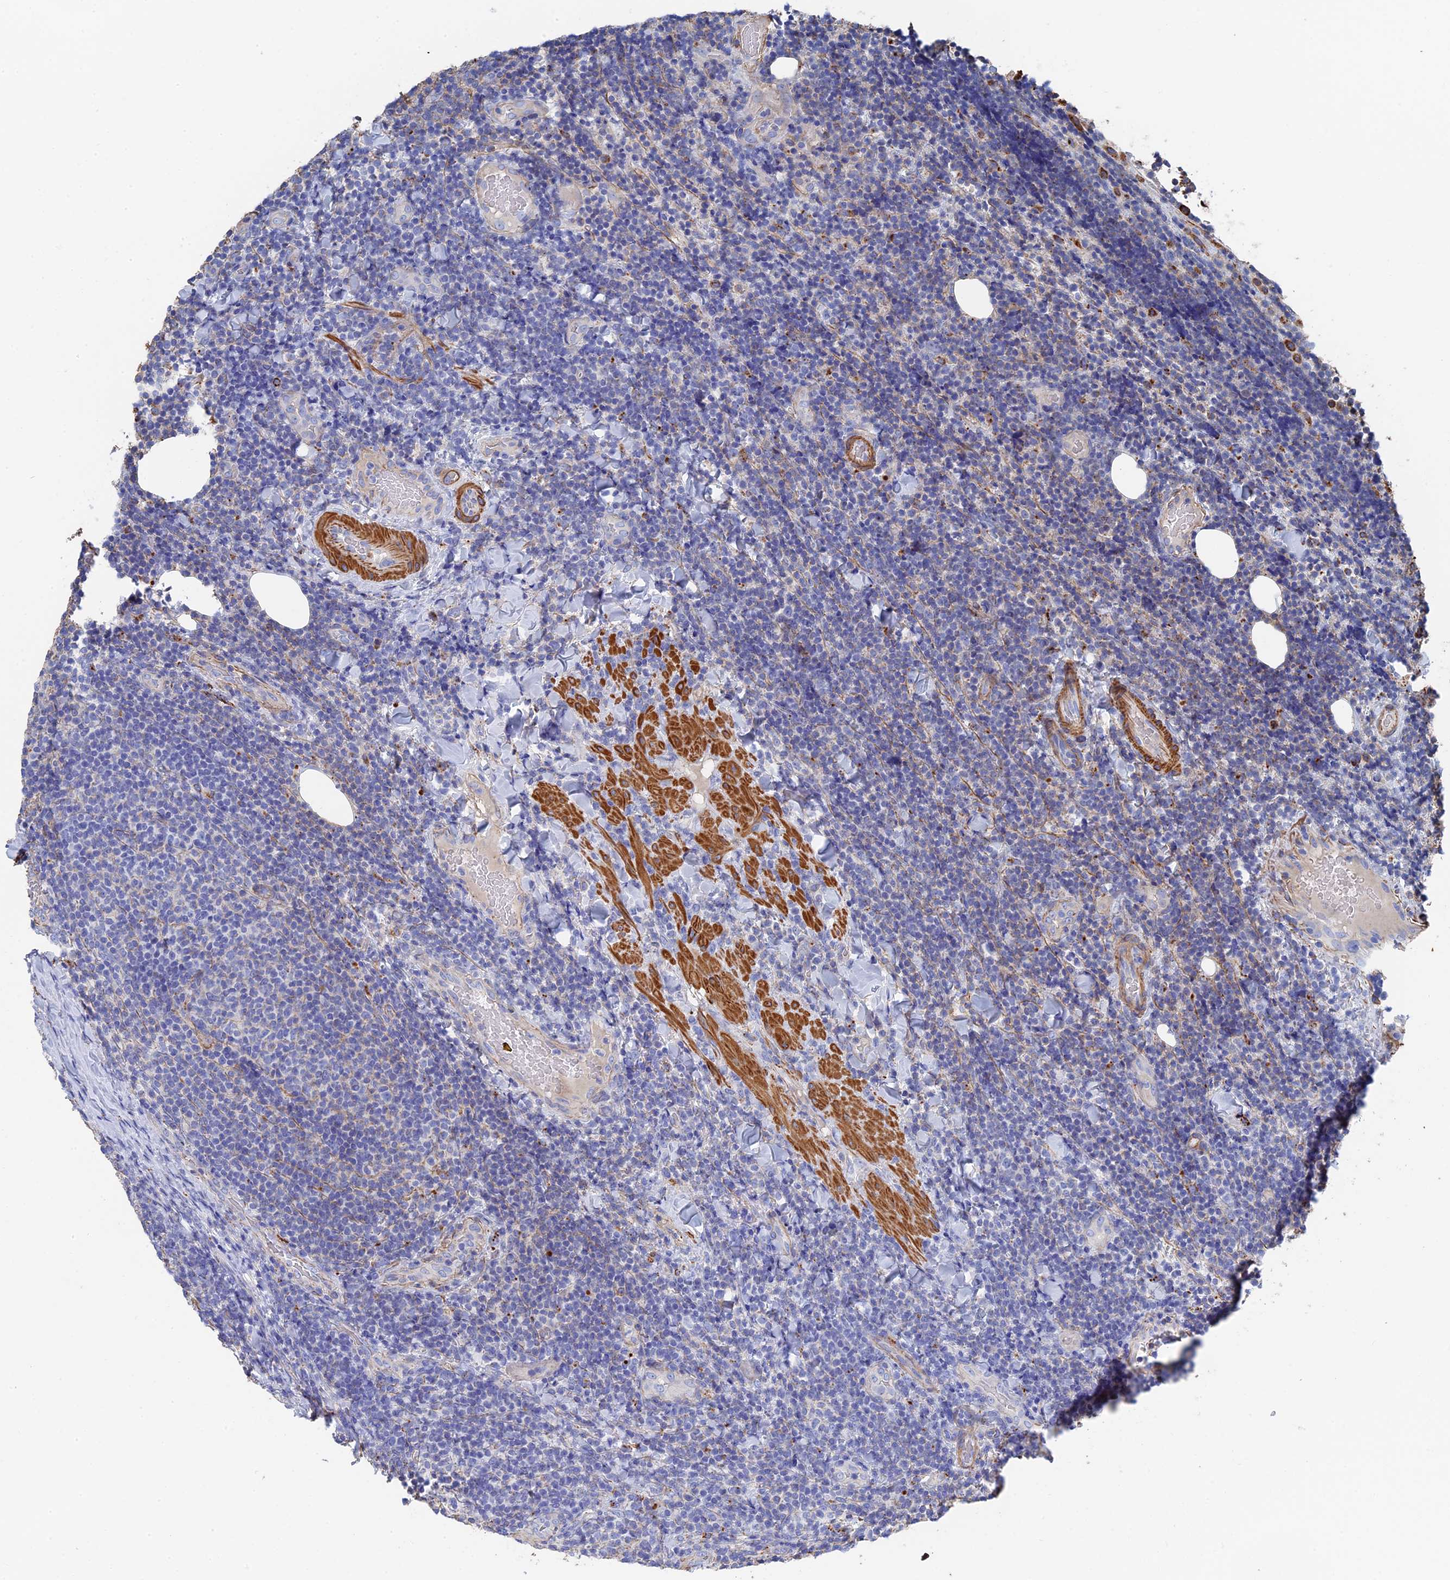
{"staining": {"intensity": "negative", "quantity": "none", "location": "none"}, "tissue": "lymphoma", "cell_type": "Tumor cells", "image_type": "cancer", "snomed": [{"axis": "morphology", "description": "Malignant lymphoma, non-Hodgkin's type, Low grade"}, {"axis": "topography", "description": "Lymph node"}], "caption": "This is a image of immunohistochemistry staining of malignant lymphoma, non-Hodgkin's type (low-grade), which shows no expression in tumor cells.", "gene": "STRA6", "patient": {"sex": "male", "age": 66}}